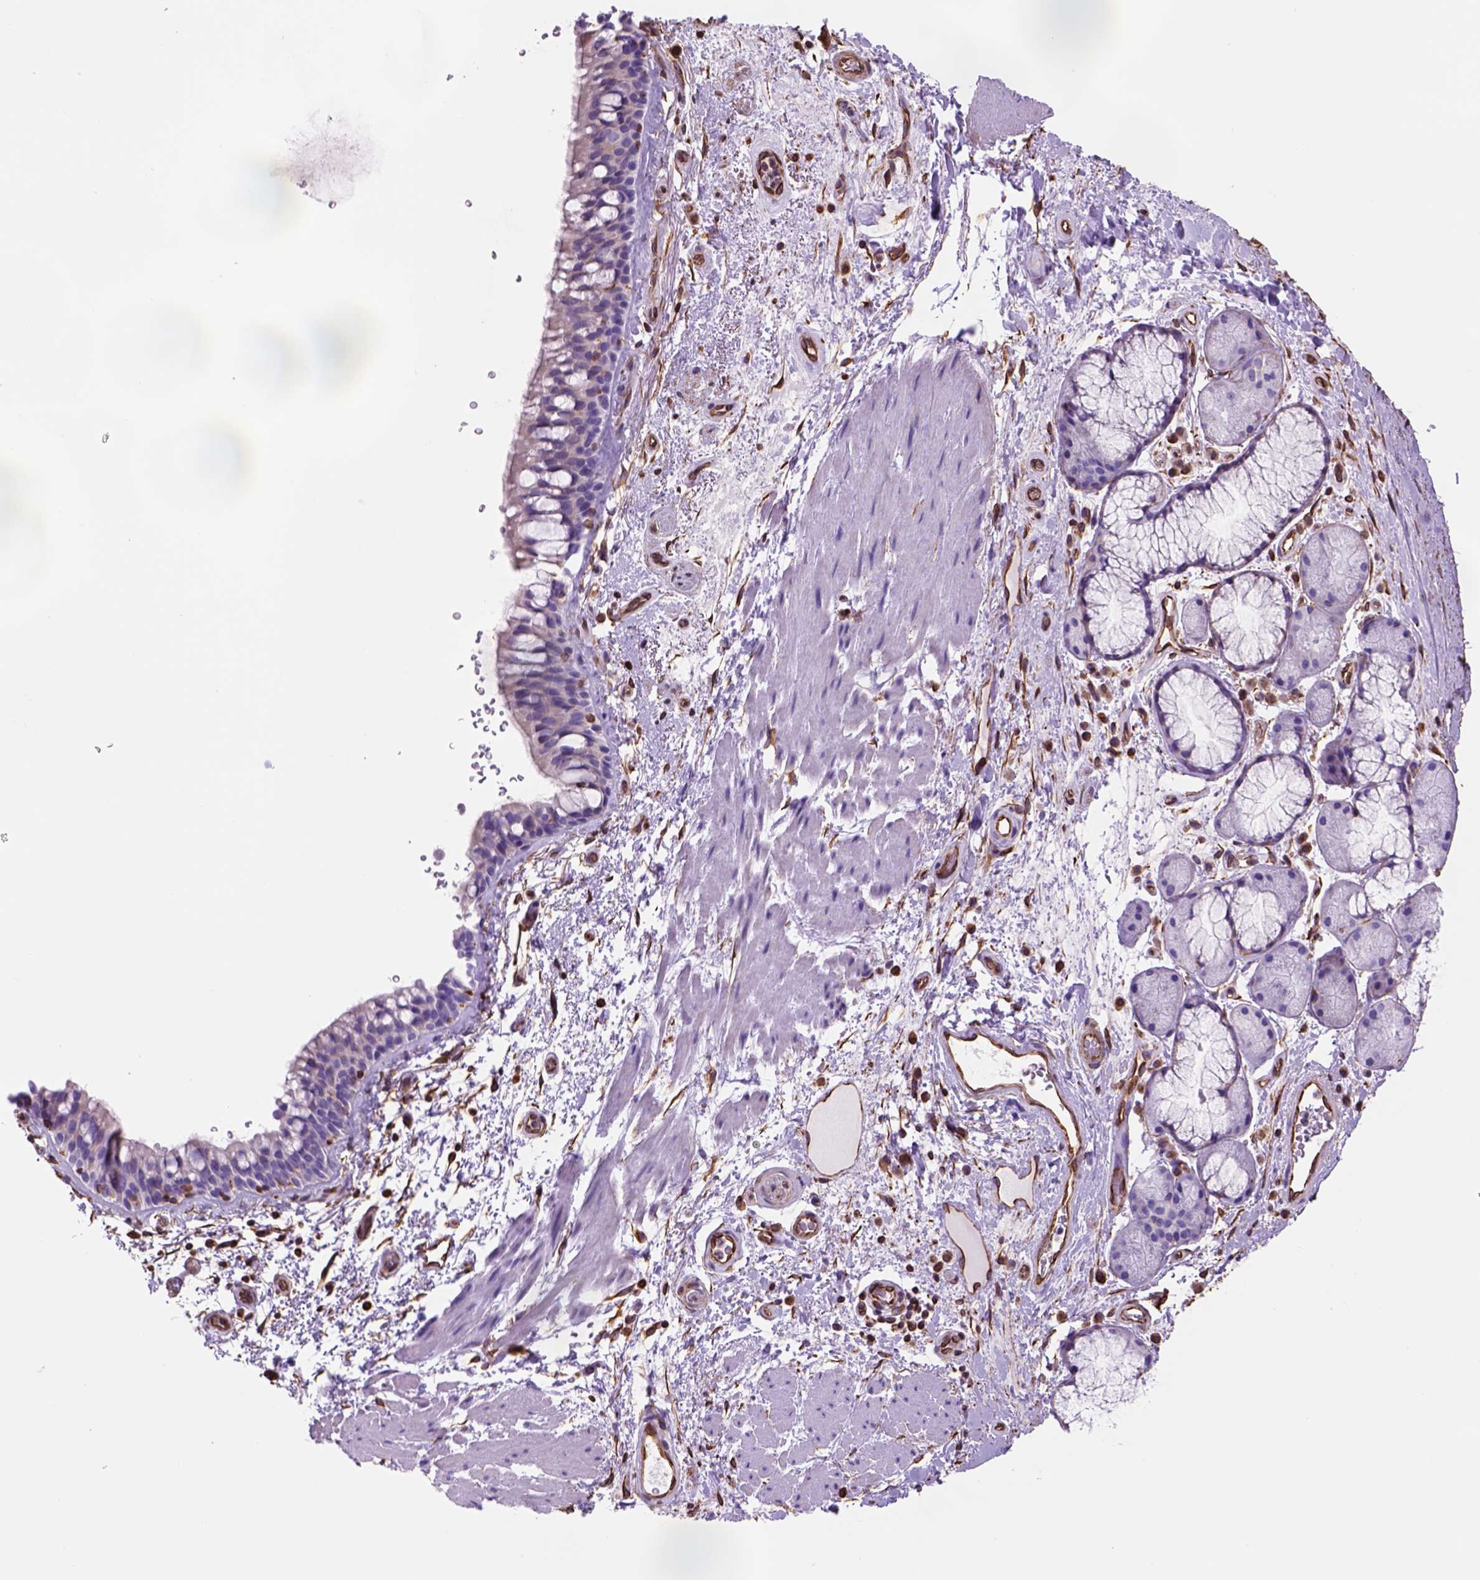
{"staining": {"intensity": "moderate", "quantity": "<25%", "location": "cytoplasmic/membranous"}, "tissue": "bronchus", "cell_type": "Respiratory epithelial cells", "image_type": "normal", "snomed": [{"axis": "morphology", "description": "Normal tissue, NOS"}, {"axis": "topography", "description": "Bronchus"}], "caption": "A histopathology image of human bronchus stained for a protein demonstrates moderate cytoplasmic/membranous brown staining in respiratory epithelial cells.", "gene": "ZZZ3", "patient": {"sex": "male", "age": 48}}